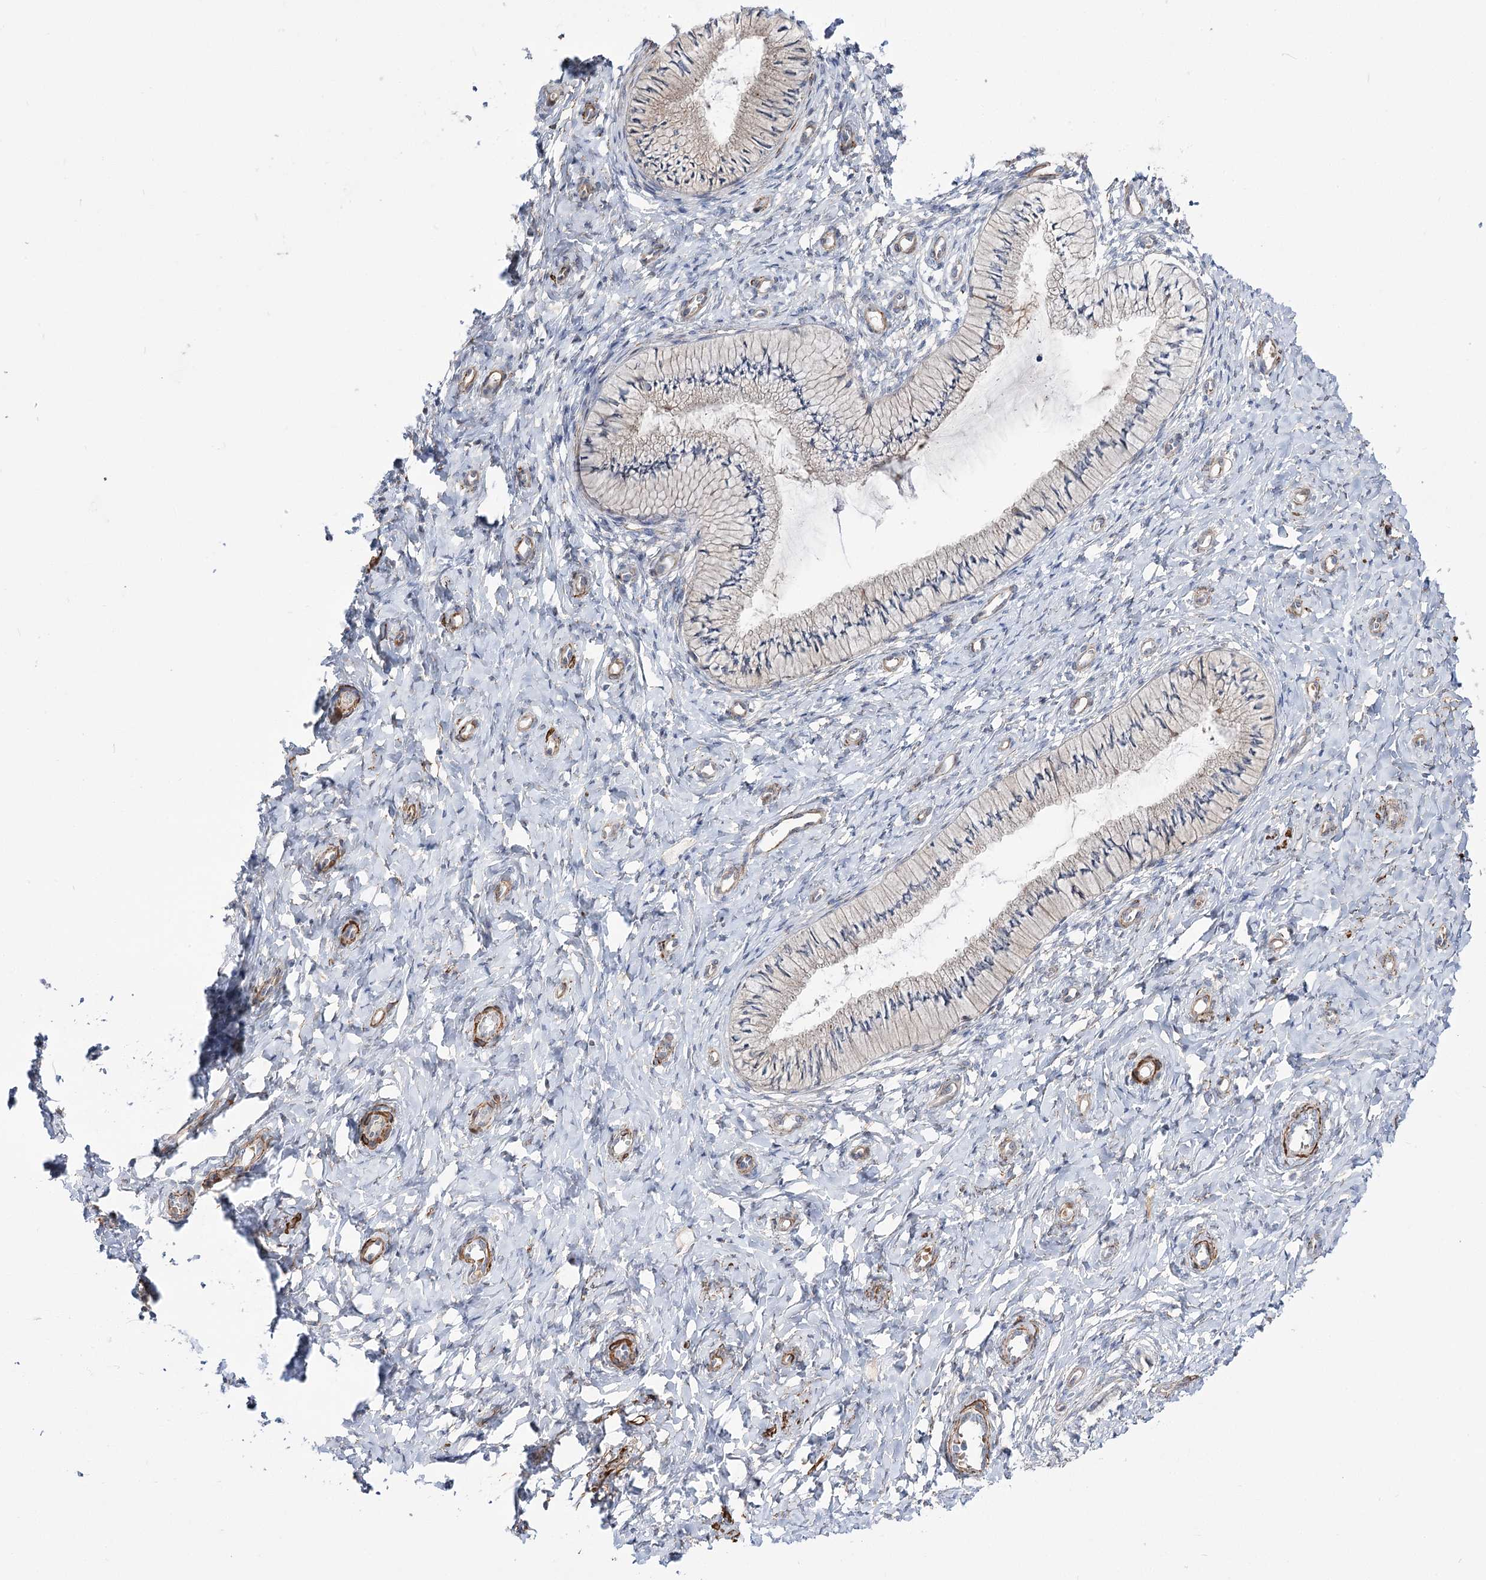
{"staining": {"intensity": "weak", "quantity": "25%-75%", "location": "cytoplasmic/membranous"}, "tissue": "cervix", "cell_type": "Glandular cells", "image_type": "normal", "snomed": [{"axis": "morphology", "description": "Normal tissue, NOS"}, {"axis": "topography", "description": "Cervix"}], "caption": "Human cervix stained for a protein (brown) shows weak cytoplasmic/membranous positive staining in about 25%-75% of glandular cells.", "gene": "WASHC3", "patient": {"sex": "female", "age": 36}}